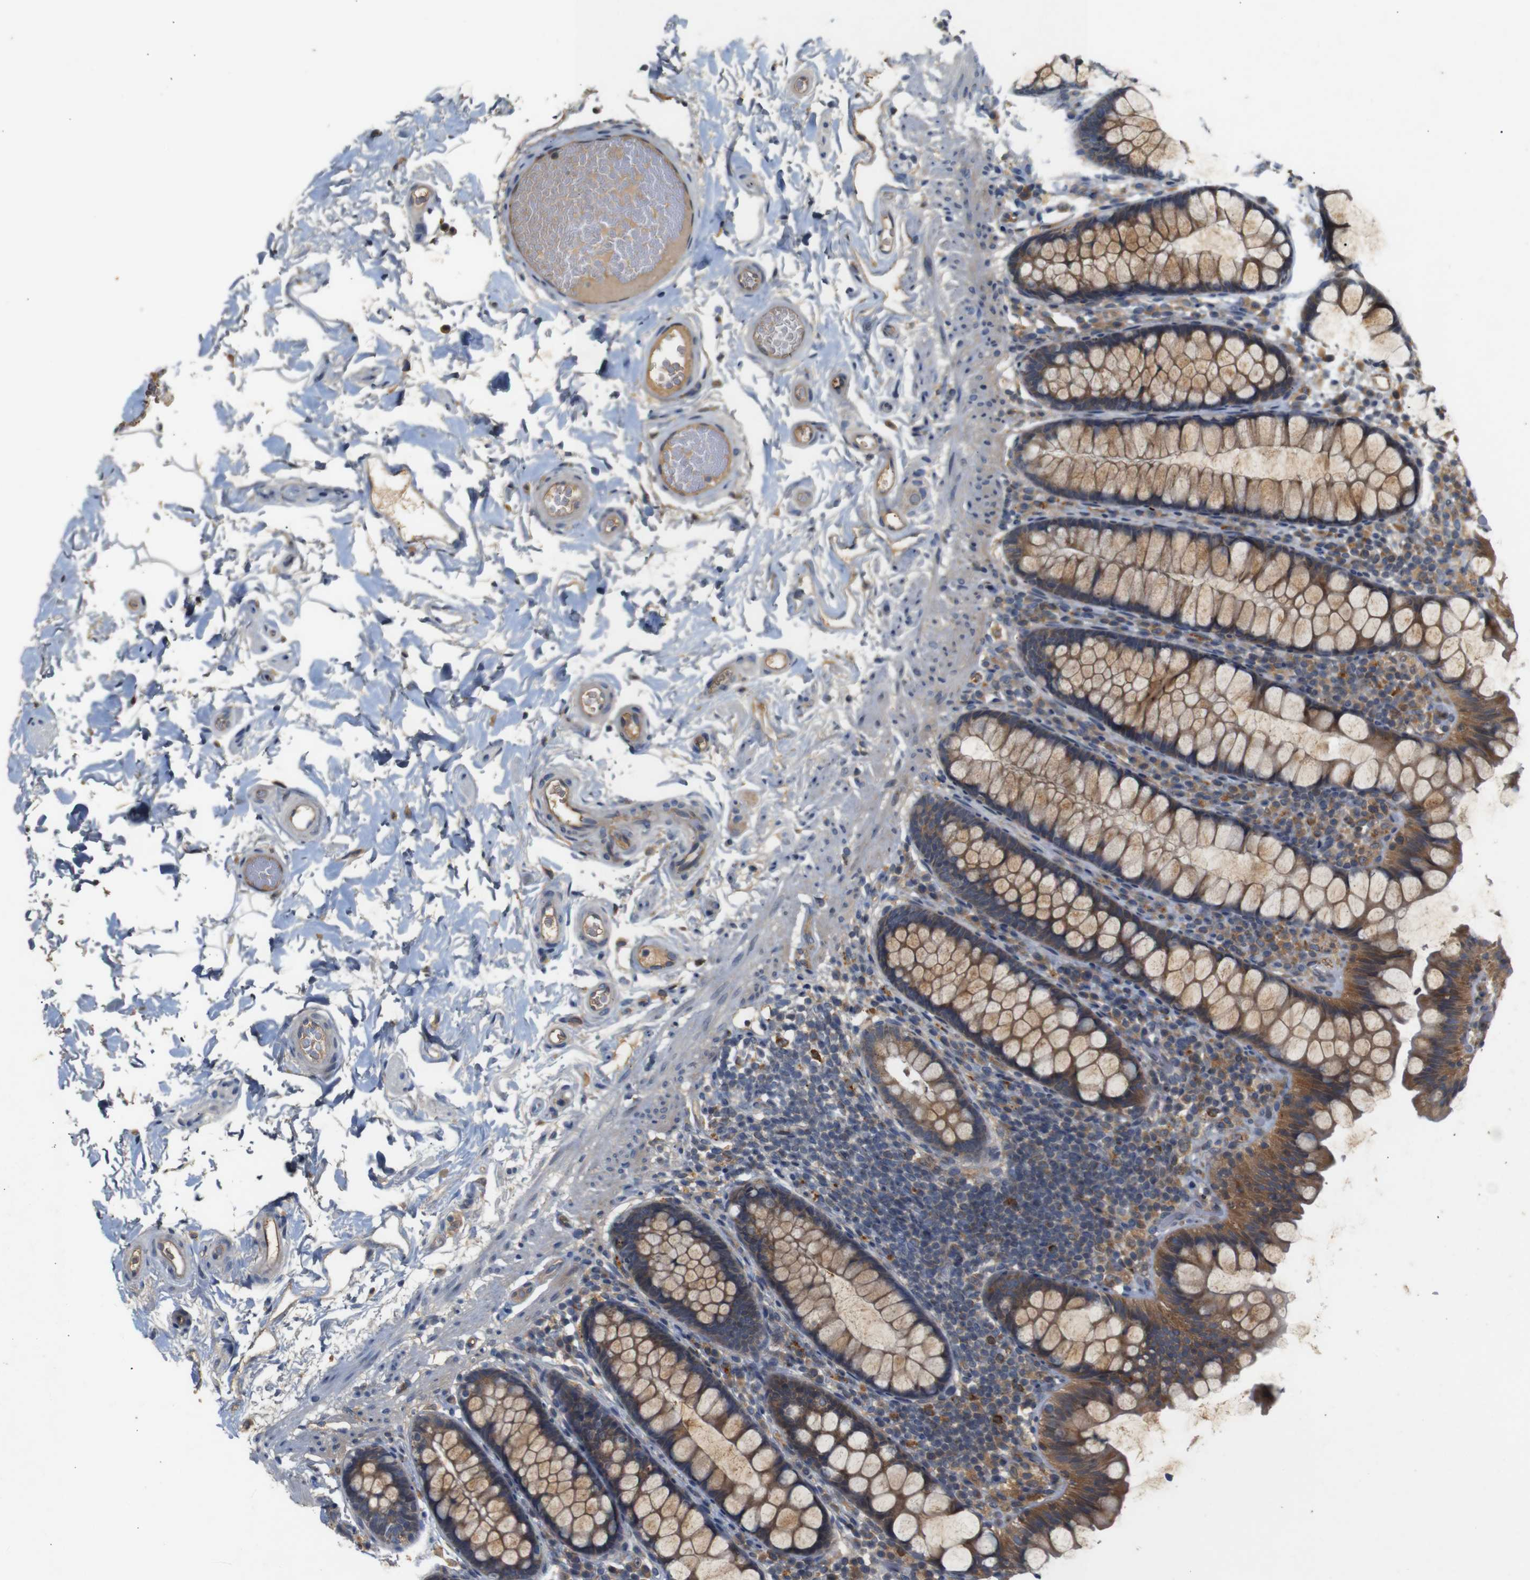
{"staining": {"intensity": "moderate", "quantity": ">75%", "location": "cytoplasmic/membranous"}, "tissue": "colon", "cell_type": "Endothelial cells", "image_type": "normal", "snomed": [{"axis": "morphology", "description": "Normal tissue, NOS"}, {"axis": "topography", "description": "Colon"}], "caption": "Colon stained with DAB (3,3'-diaminobenzidine) IHC shows medium levels of moderate cytoplasmic/membranous expression in approximately >75% of endothelial cells.", "gene": "PTPN1", "patient": {"sex": "female", "age": 80}}